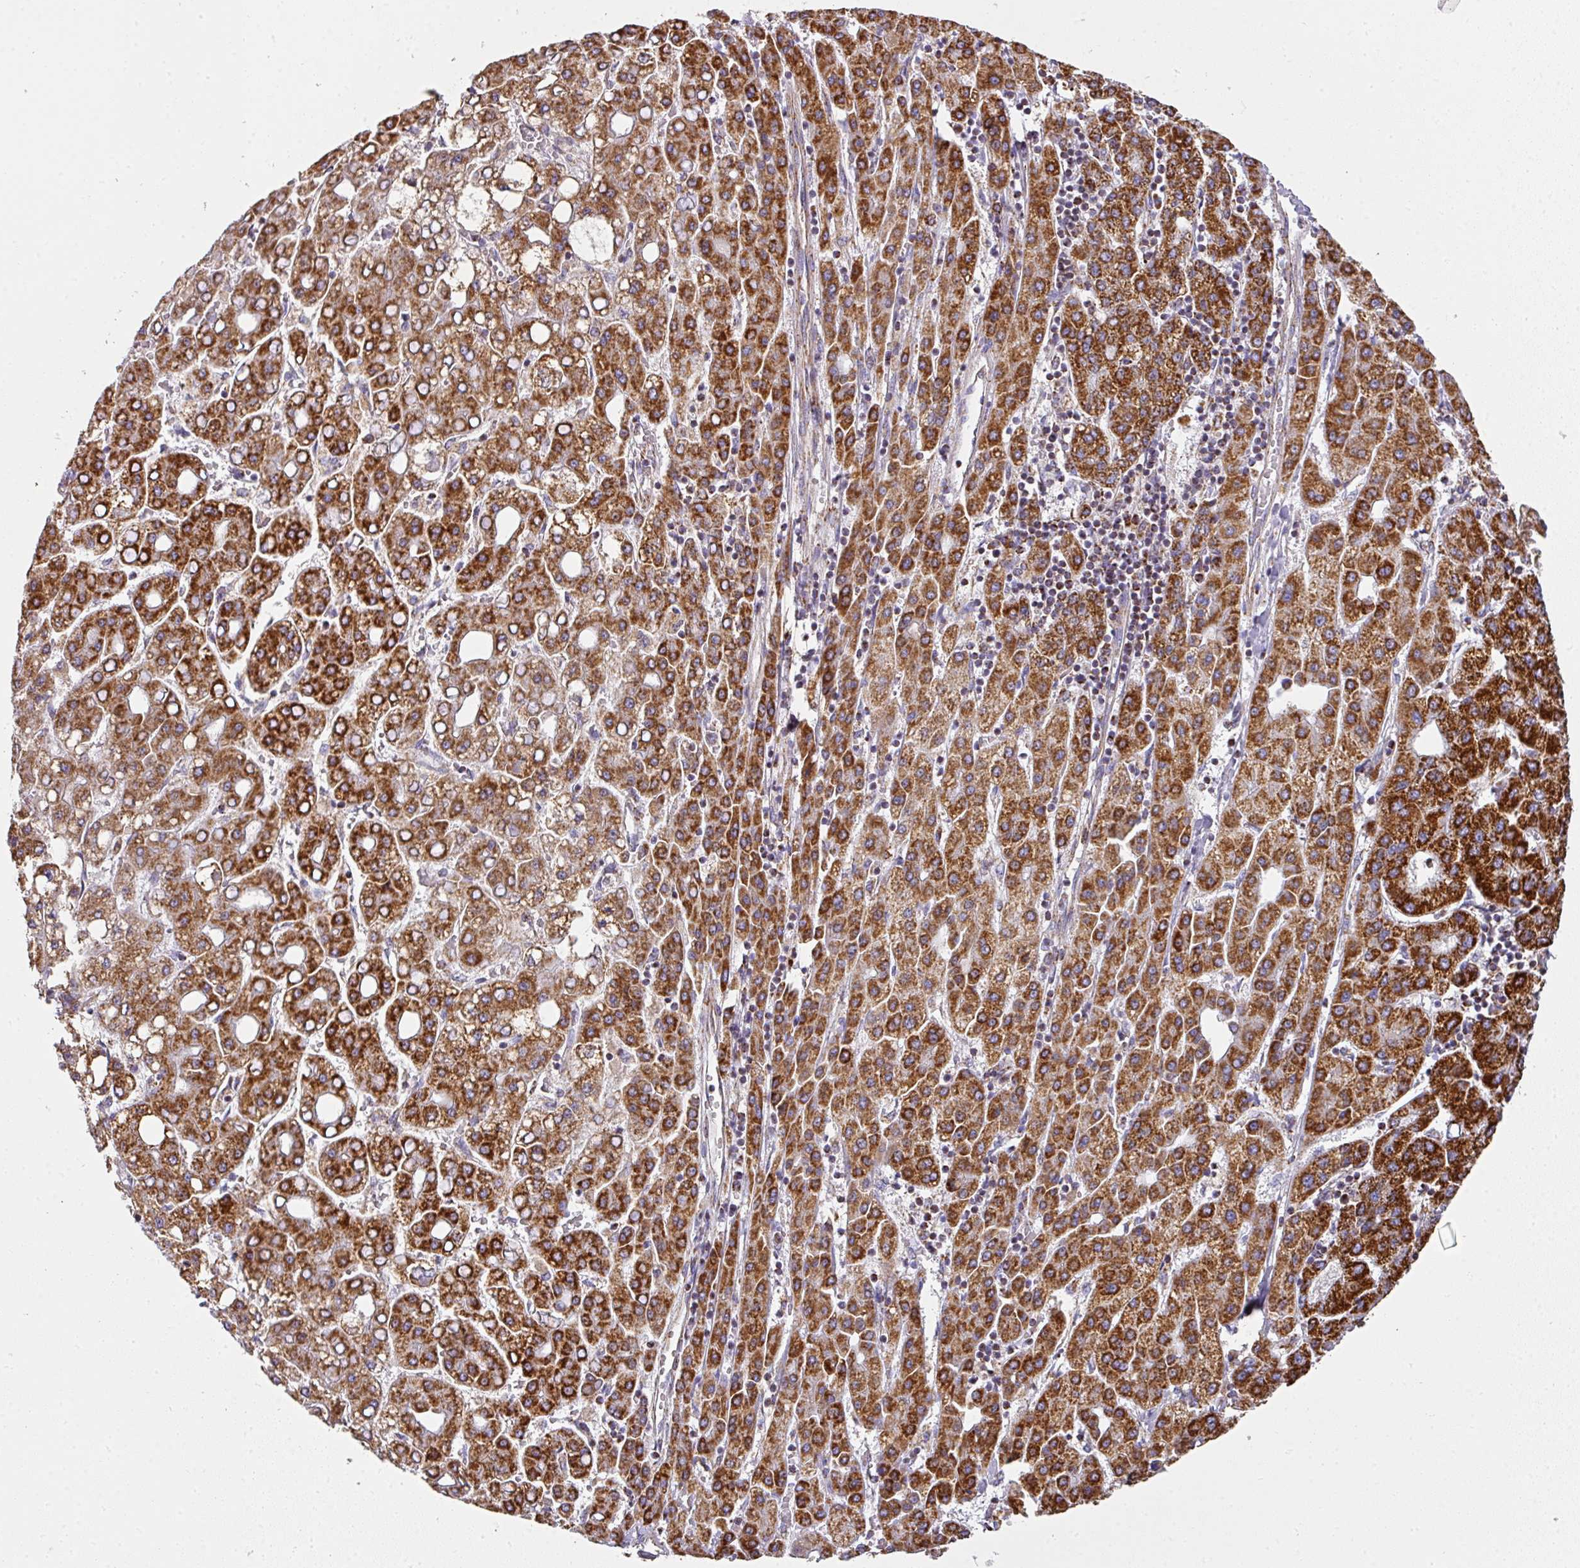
{"staining": {"intensity": "strong", "quantity": ">75%", "location": "cytoplasmic/membranous"}, "tissue": "liver cancer", "cell_type": "Tumor cells", "image_type": "cancer", "snomed": [{"axis": "morphology", "description": "Carcinoma, Hepatocellular, NOS"}, {"axis": "topography", "description": "Liver"}], "caption": "Liver cancer stained with a protein marker displays strong staining in tumor cells.", "gene": "UQCRFS1", "patient": {"sex": "male", "age": 65}}